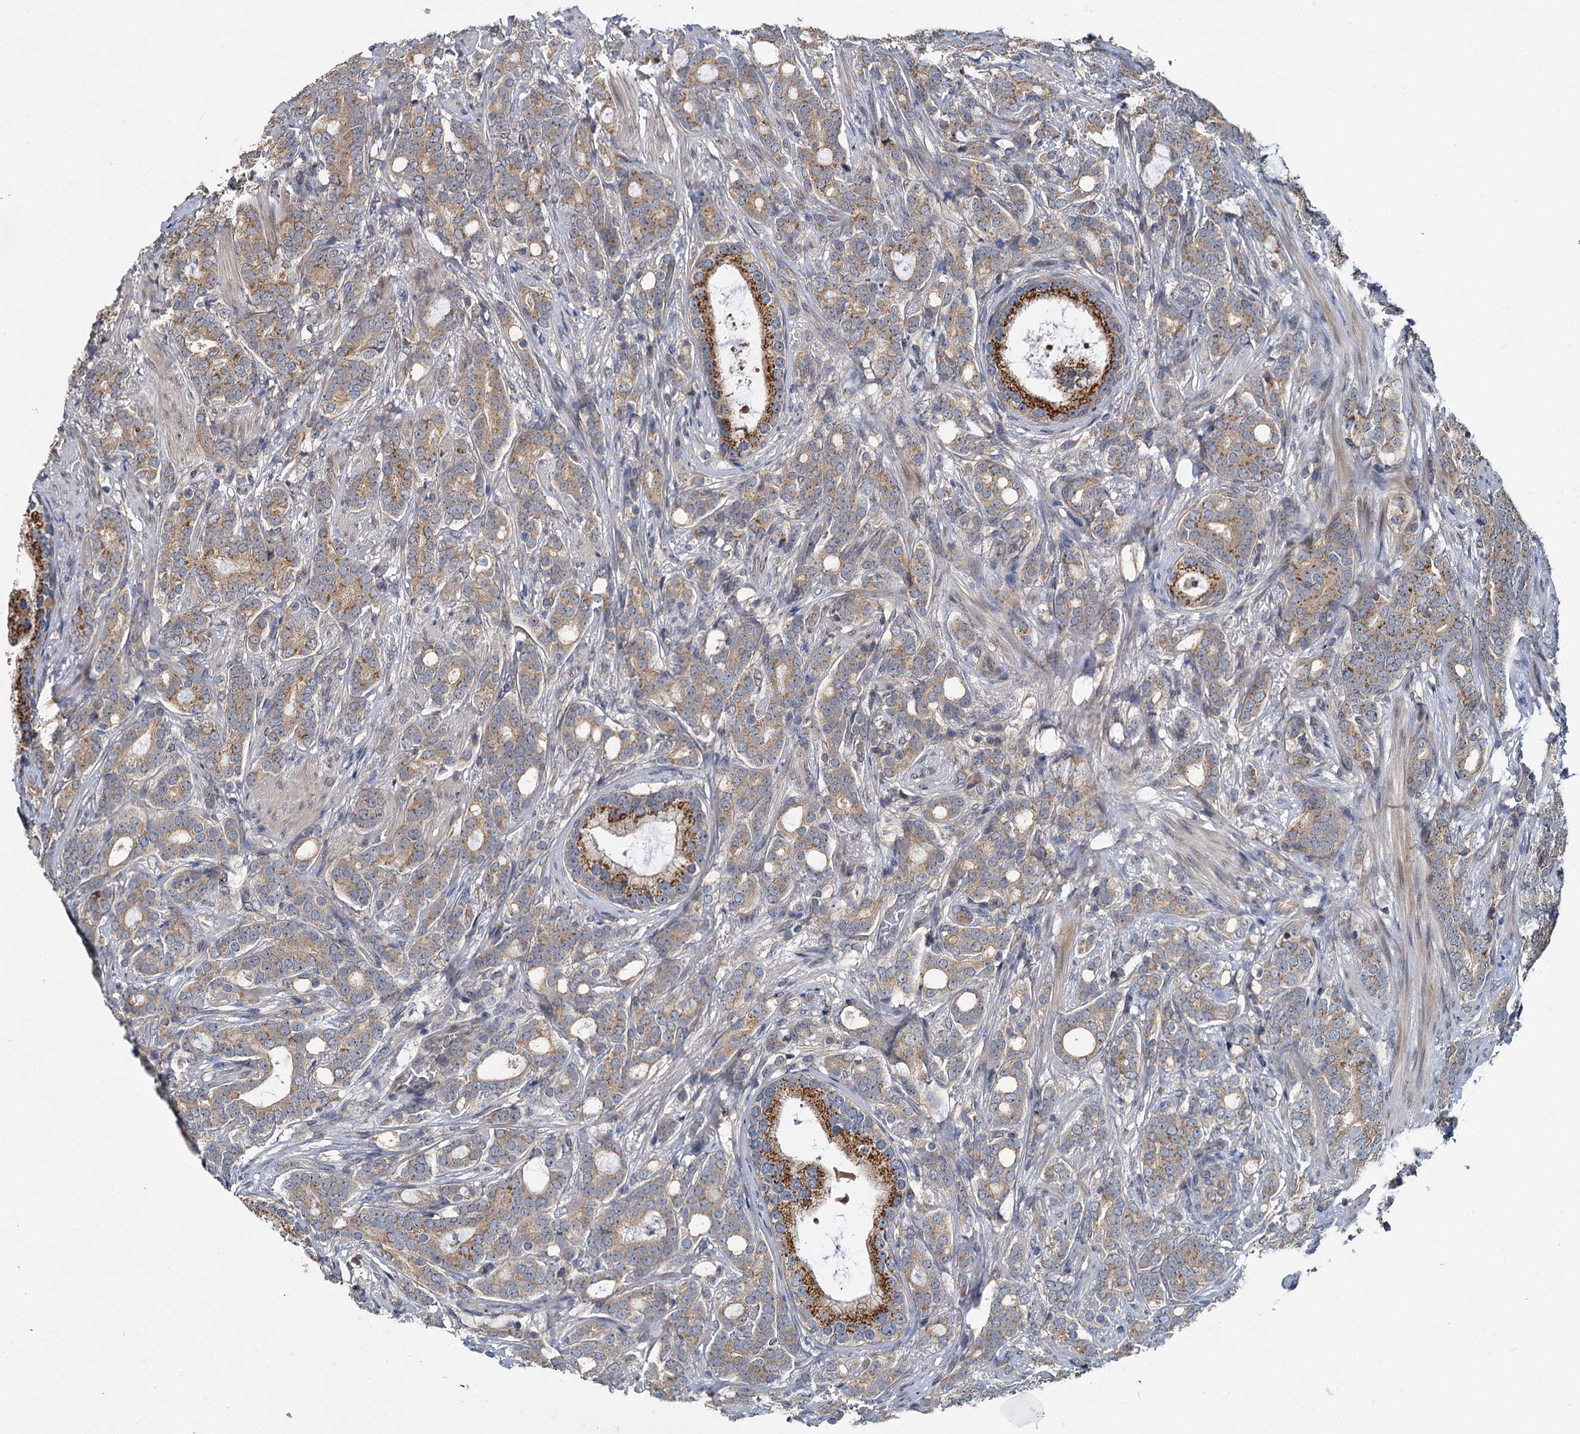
{"staining": {"intensity": "moderate", "quantity": ">75%", "location": "cytoplasmic/membranous"}, "tissue": "prostate cancer", "cell_type": "Tumor cells", "image_type": "cancer", "snomed": [{"axis": "morphology", "description": "Adenocarcinoma, Low grade"}, {"axis": "topography", "description": "Prostate"}], "caption": "Tumor cells demonstrate medium levels of moderate cytoplasmic/membranous positivity in about >75% of cells in human prostate cancer.", "gene": "ZNF324", "patient": {"sex": "male", "age": 71}}